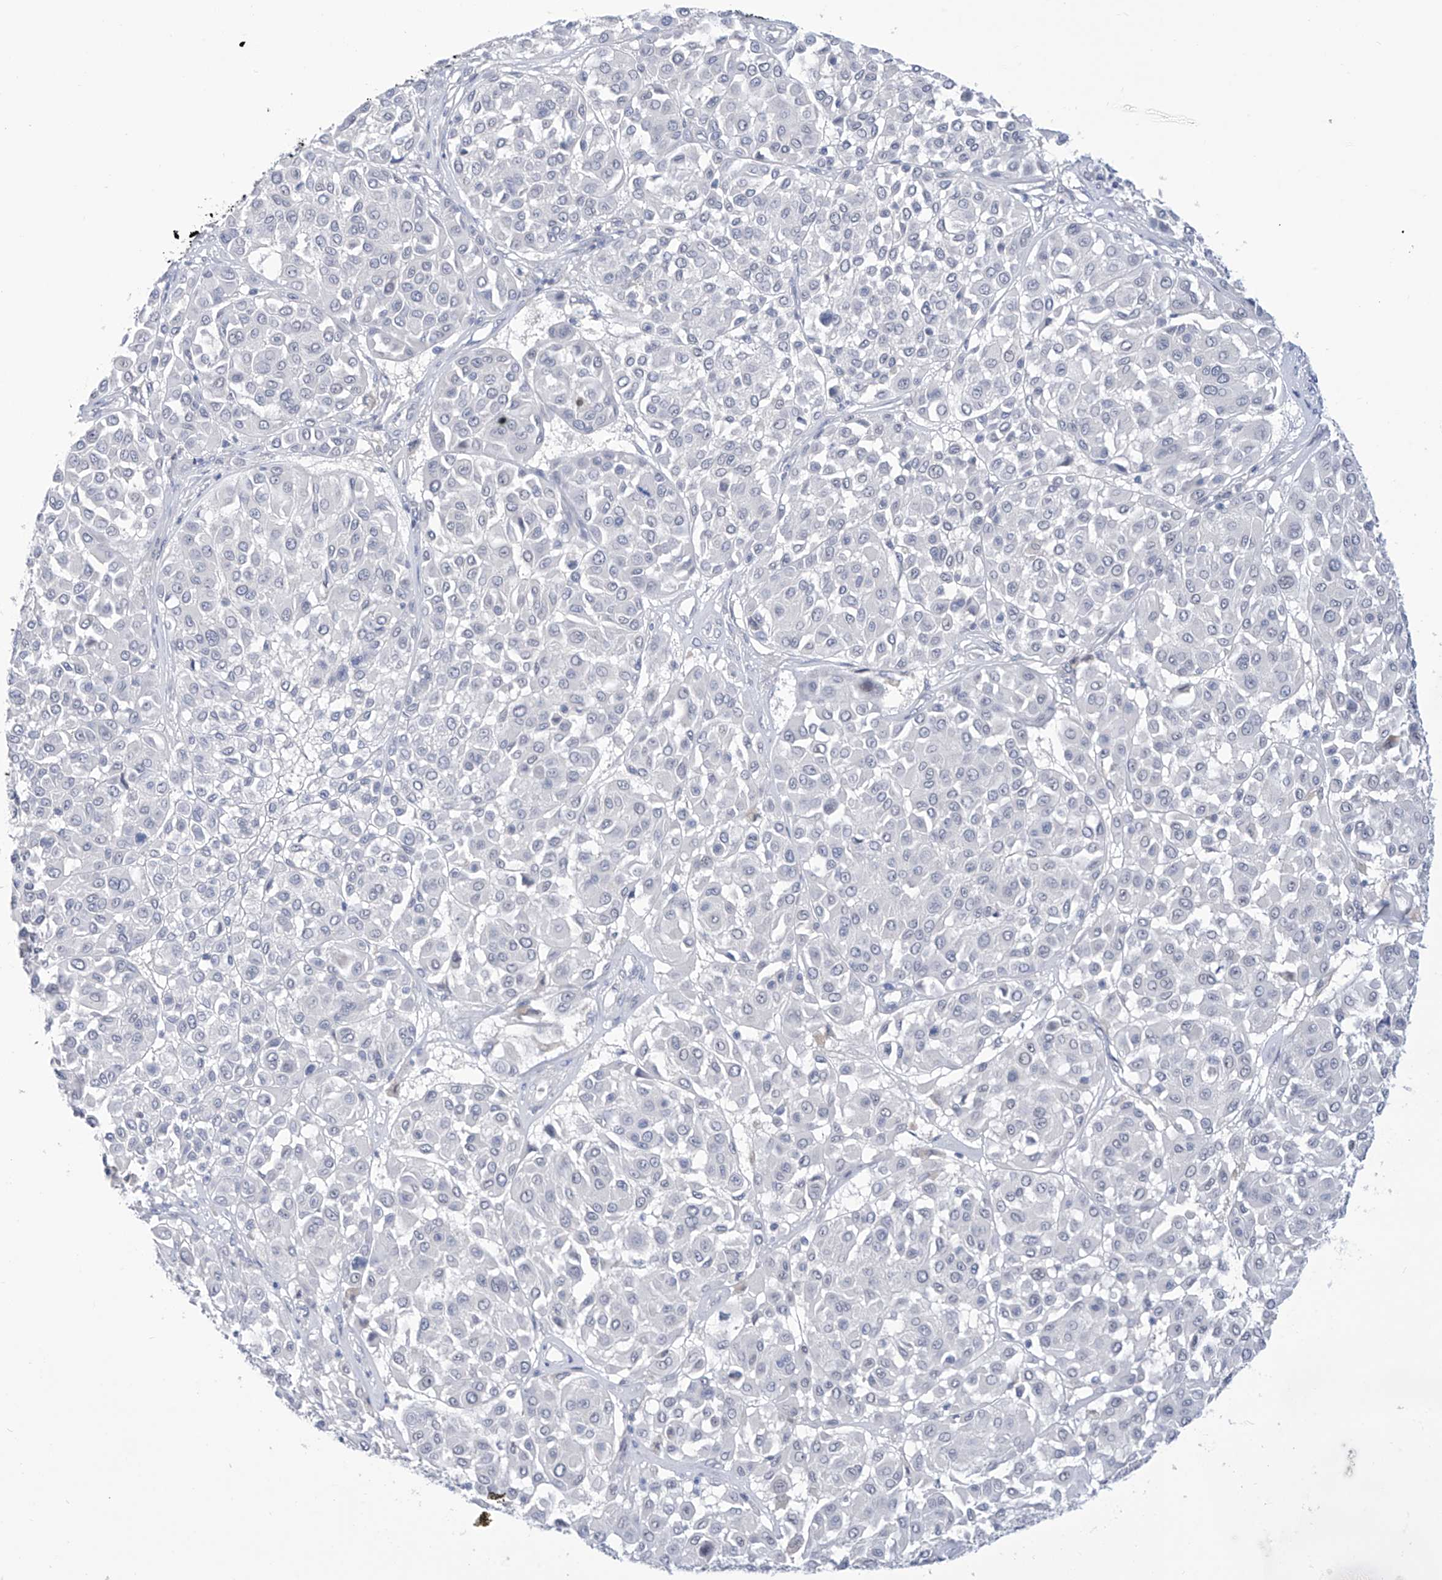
{"staining": {"intensity": "negative", "quantity": "none", "location": "none"}, "tissue": "melanoma", "cell_type": "Tumor cells", "image_type": "cancer", "snomed": [{"axis": "morphology", "description": "Malignant melanoma, Metastatic site"}, {"axis": "topography", "description": "Soft tissue"}], "caption": "Melanoma stained for a protein using immunohistochemistry (IHC) displays no positivity tumor cells.", "gene": "IBA57", "patient": {"sex": "male", "age": 41}}